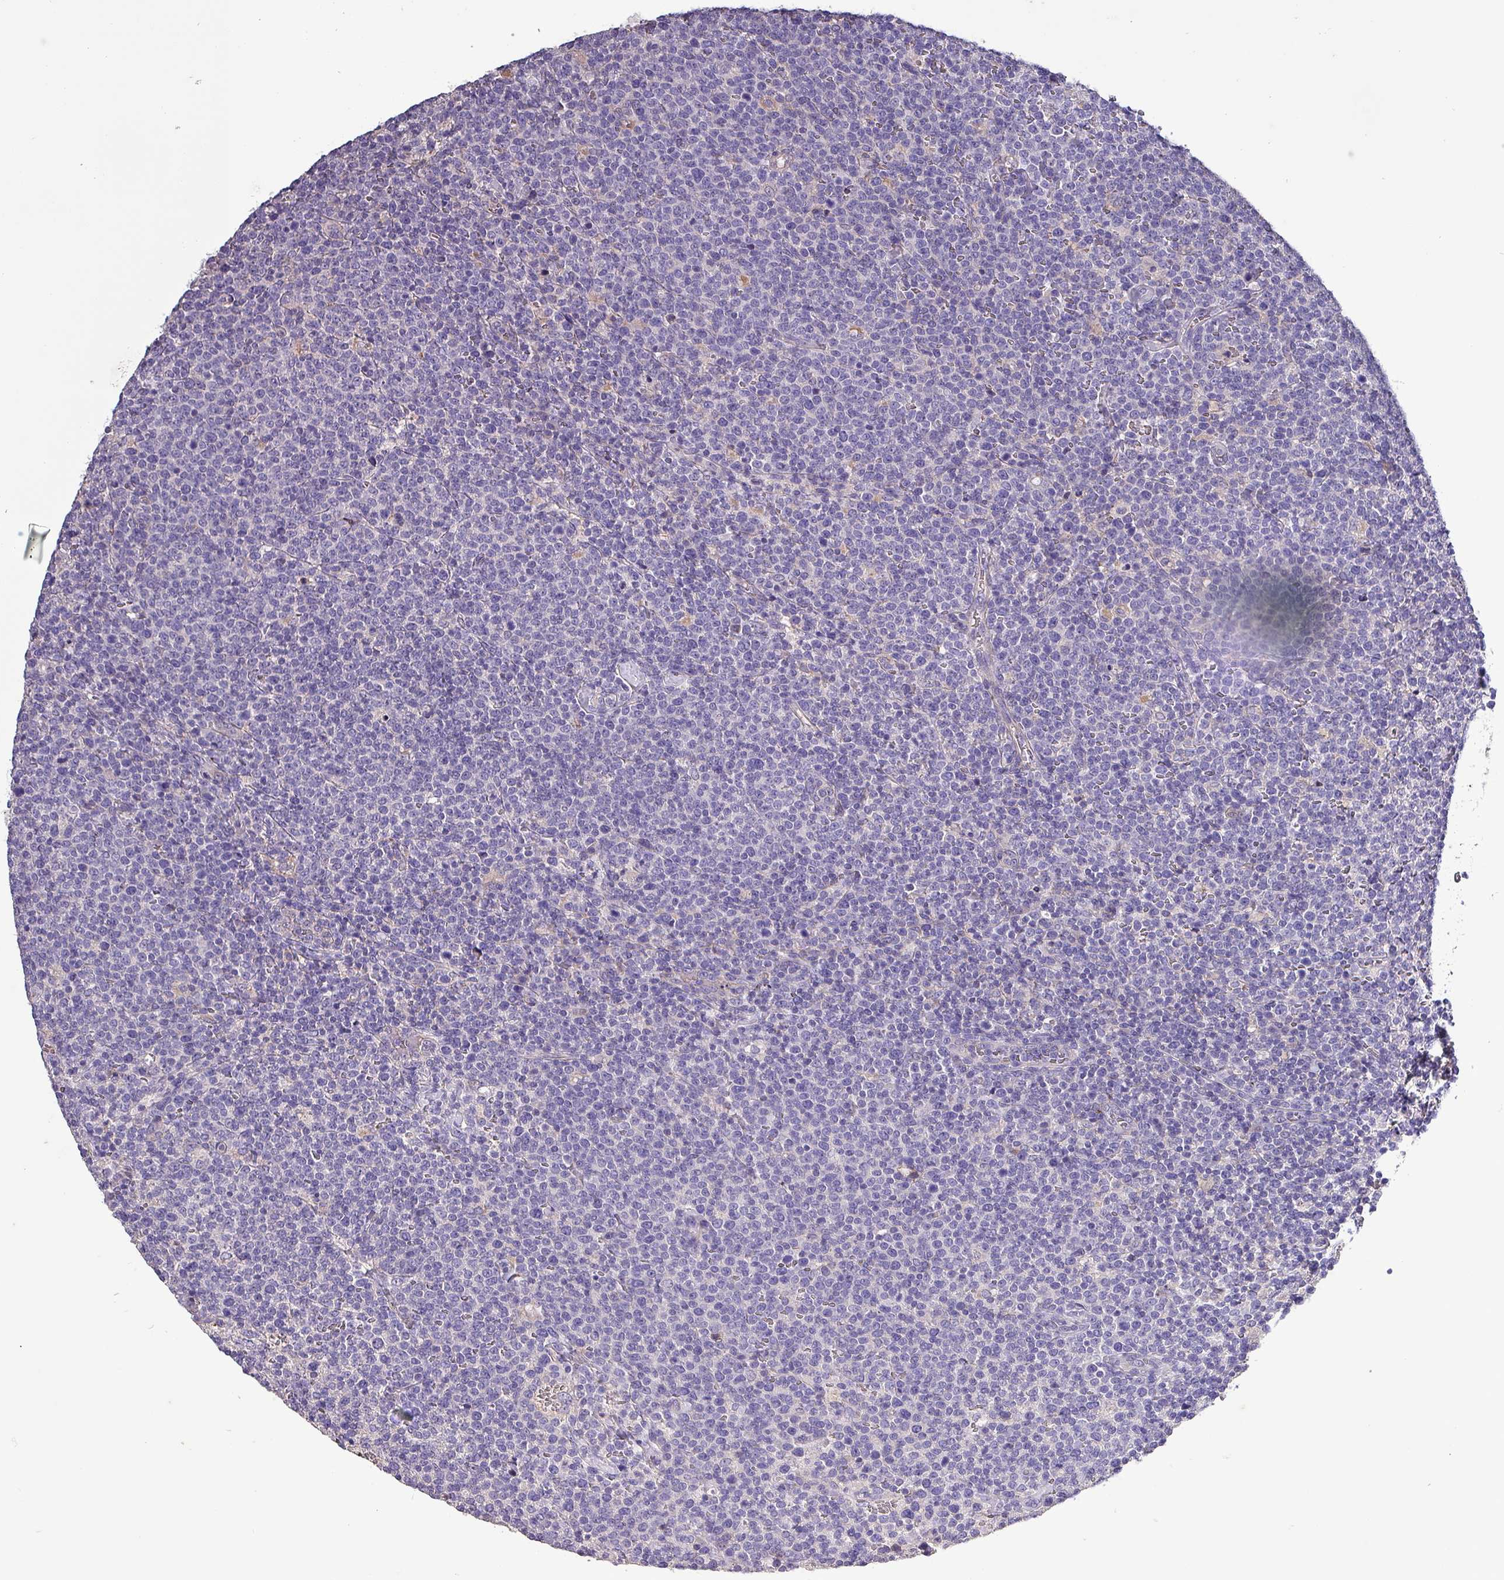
{"staining": {"intensity": "negative", "quantity": "none", "location": "none"}, "tissue": "lymphoma", "cell_type": "Tumor cells", "image_type": "cancer", "snomed": [{"axis": "morphology", "description": "Malignant lymphoma, non-Hodgkin's type, High grade"}, {"axis": "topography", "description": "Lymph node"}], "caption": "This is an IHC image of human high-grade malignant lymphoma, non-Hodgkin's type. There is no positivity in tumor cells.", "gene": "HTRA4", "patient": {"sex": "male", "age": 61}}